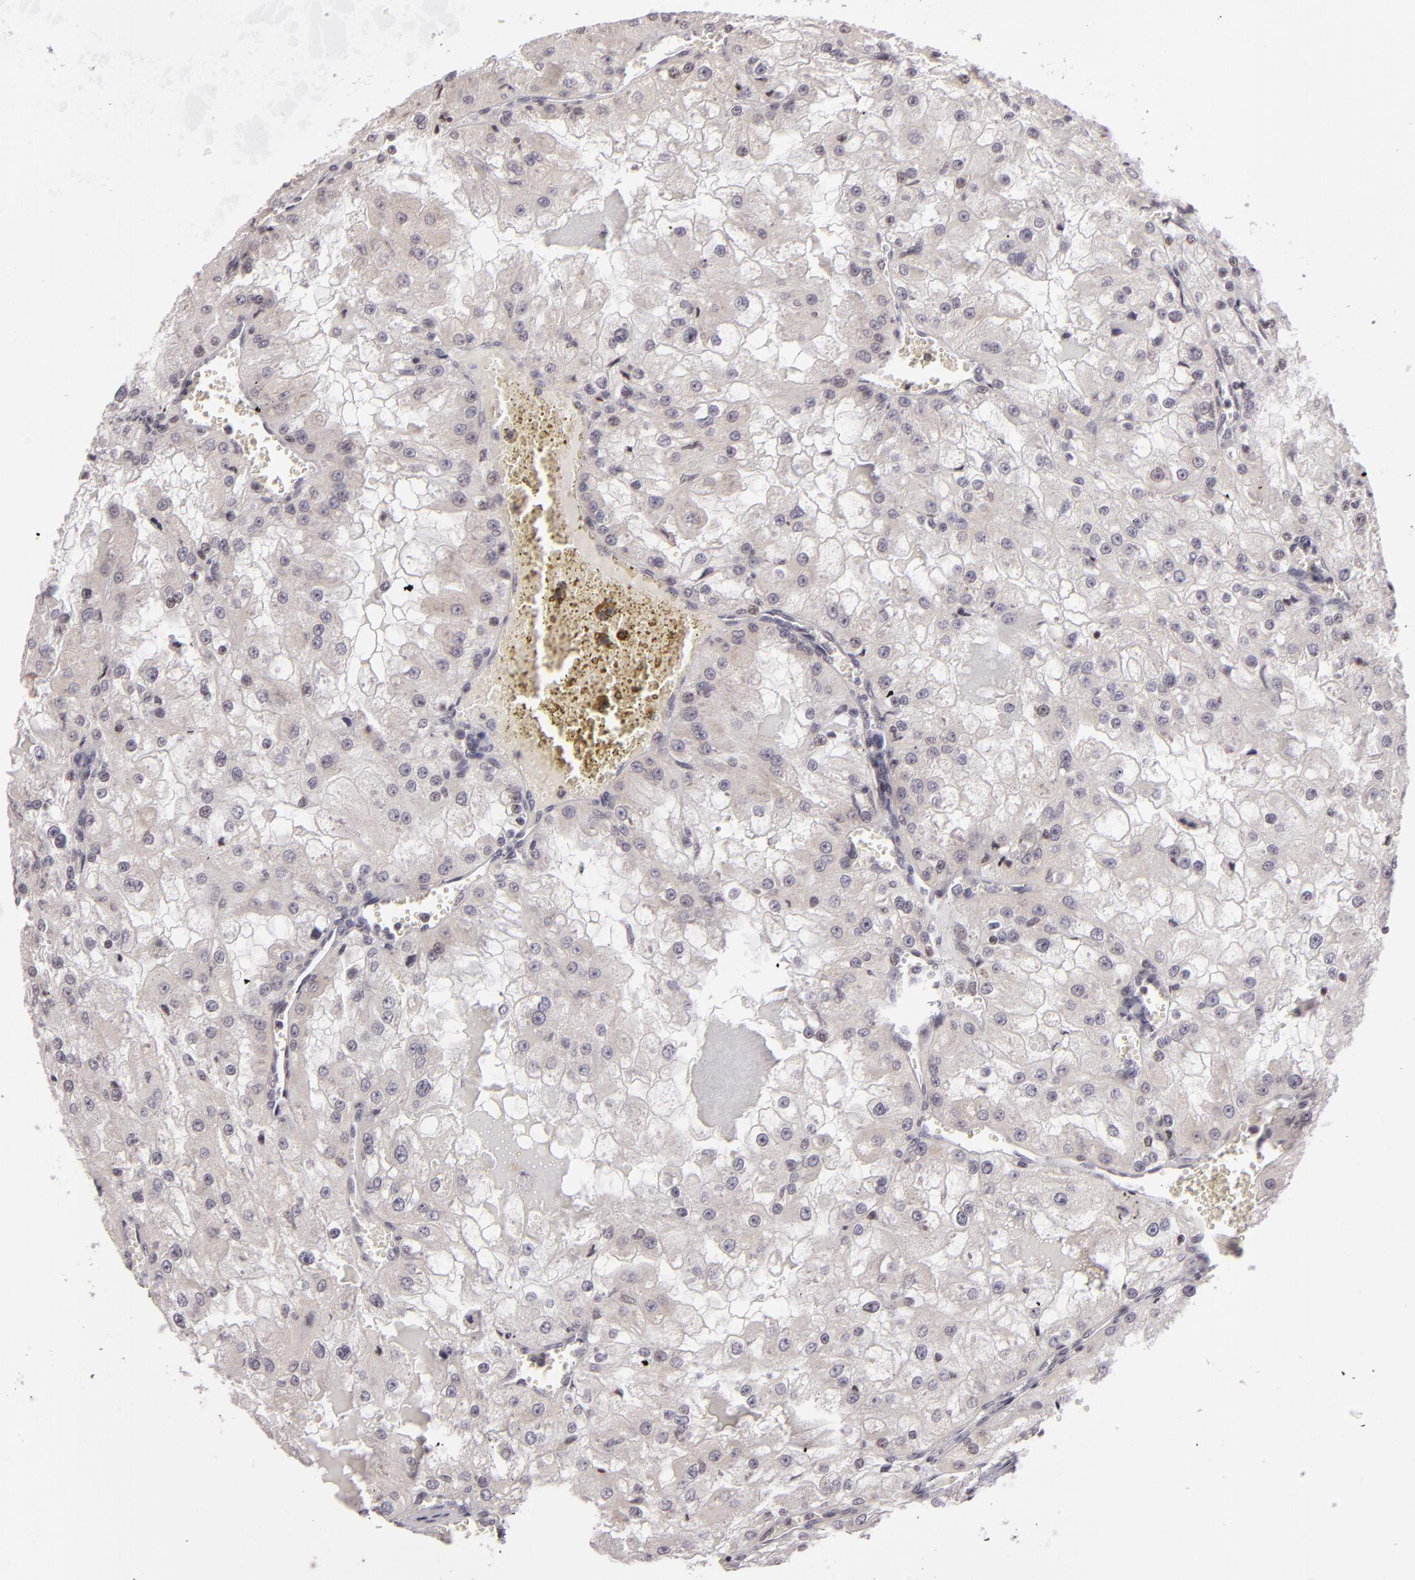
{"staining": {"intensity": "negative", "quantity": "none", "location": "none"}, "tissue": "renal cancer", "cell_type": "Tumor cells", "image_type": "cancer", "snomed": [{"axis": "morphology", "description": "Adenocarcinoma, NOS"}, {"axis": "topography", "description": "Kidney"}], "caption": "High magnification brightfield microscopy of adenocarcinoma (renal) stained with DAB (3,3'-diaminobenzidine) (brown) and counterstained with hematoxylin (blue): tumor cells show no significant positivity.", "gene": "AKAP6", "patient": {"sex": "female", "age": 74}}